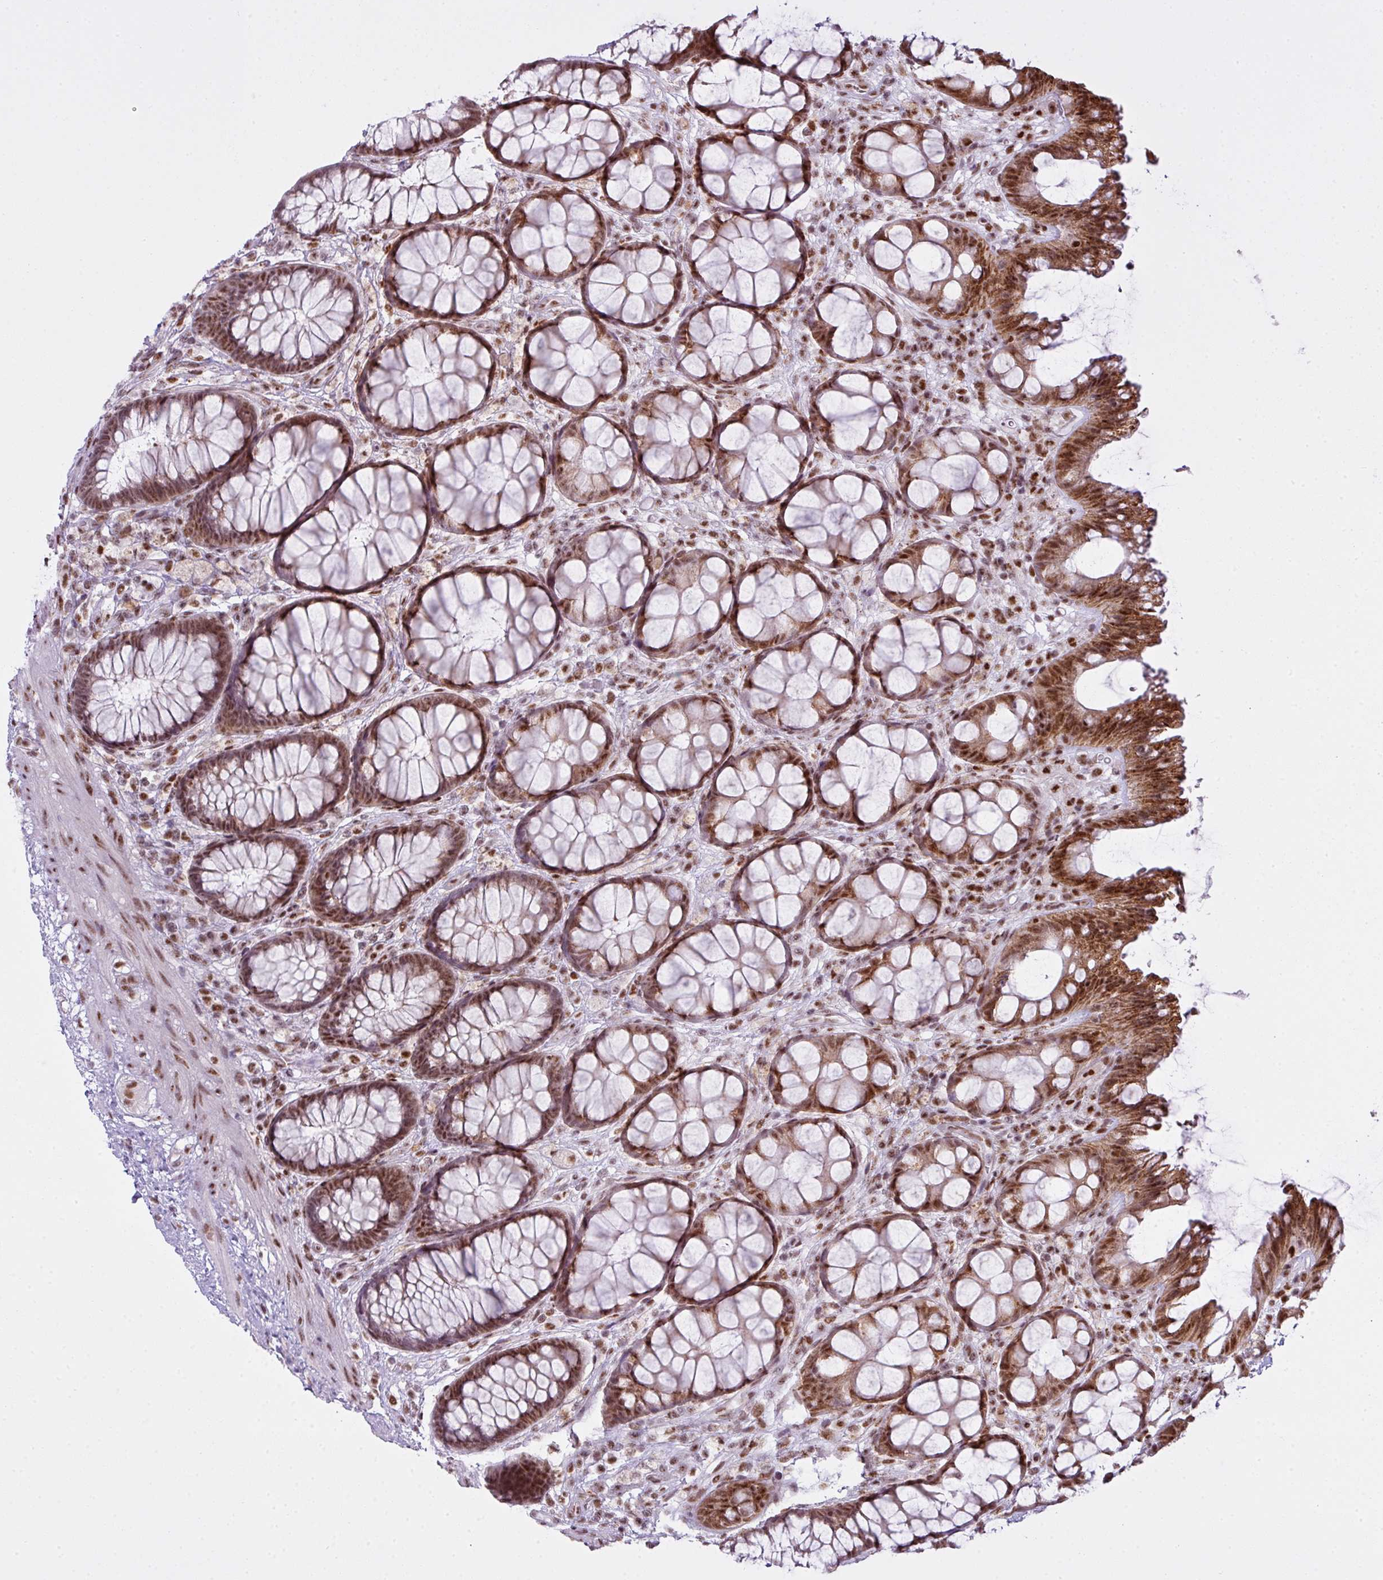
{"staining": {"intensity": "strong", "quantity": ">75%", "location": "cytoplasmic/membranous,nuclear"}, "tissue": "rectum", "cell_type": "Glandular cells", "image_type": "normal", "snomed": [{"axis": "morphology", "description": "Normal tissue, NOS"}, {"axis": "topography", "description": "Rectum"}], "caption": "Immunohistochemistry histopathology image of unremarkable rectum stained for a protein (brown), which exhibits high levels of strong cytoplasmic/membranous,nuclear positivity in about >75% of glandular cells.", "gene": "ARL6IP4", "patient": {"sex": "female", "age": 67}}